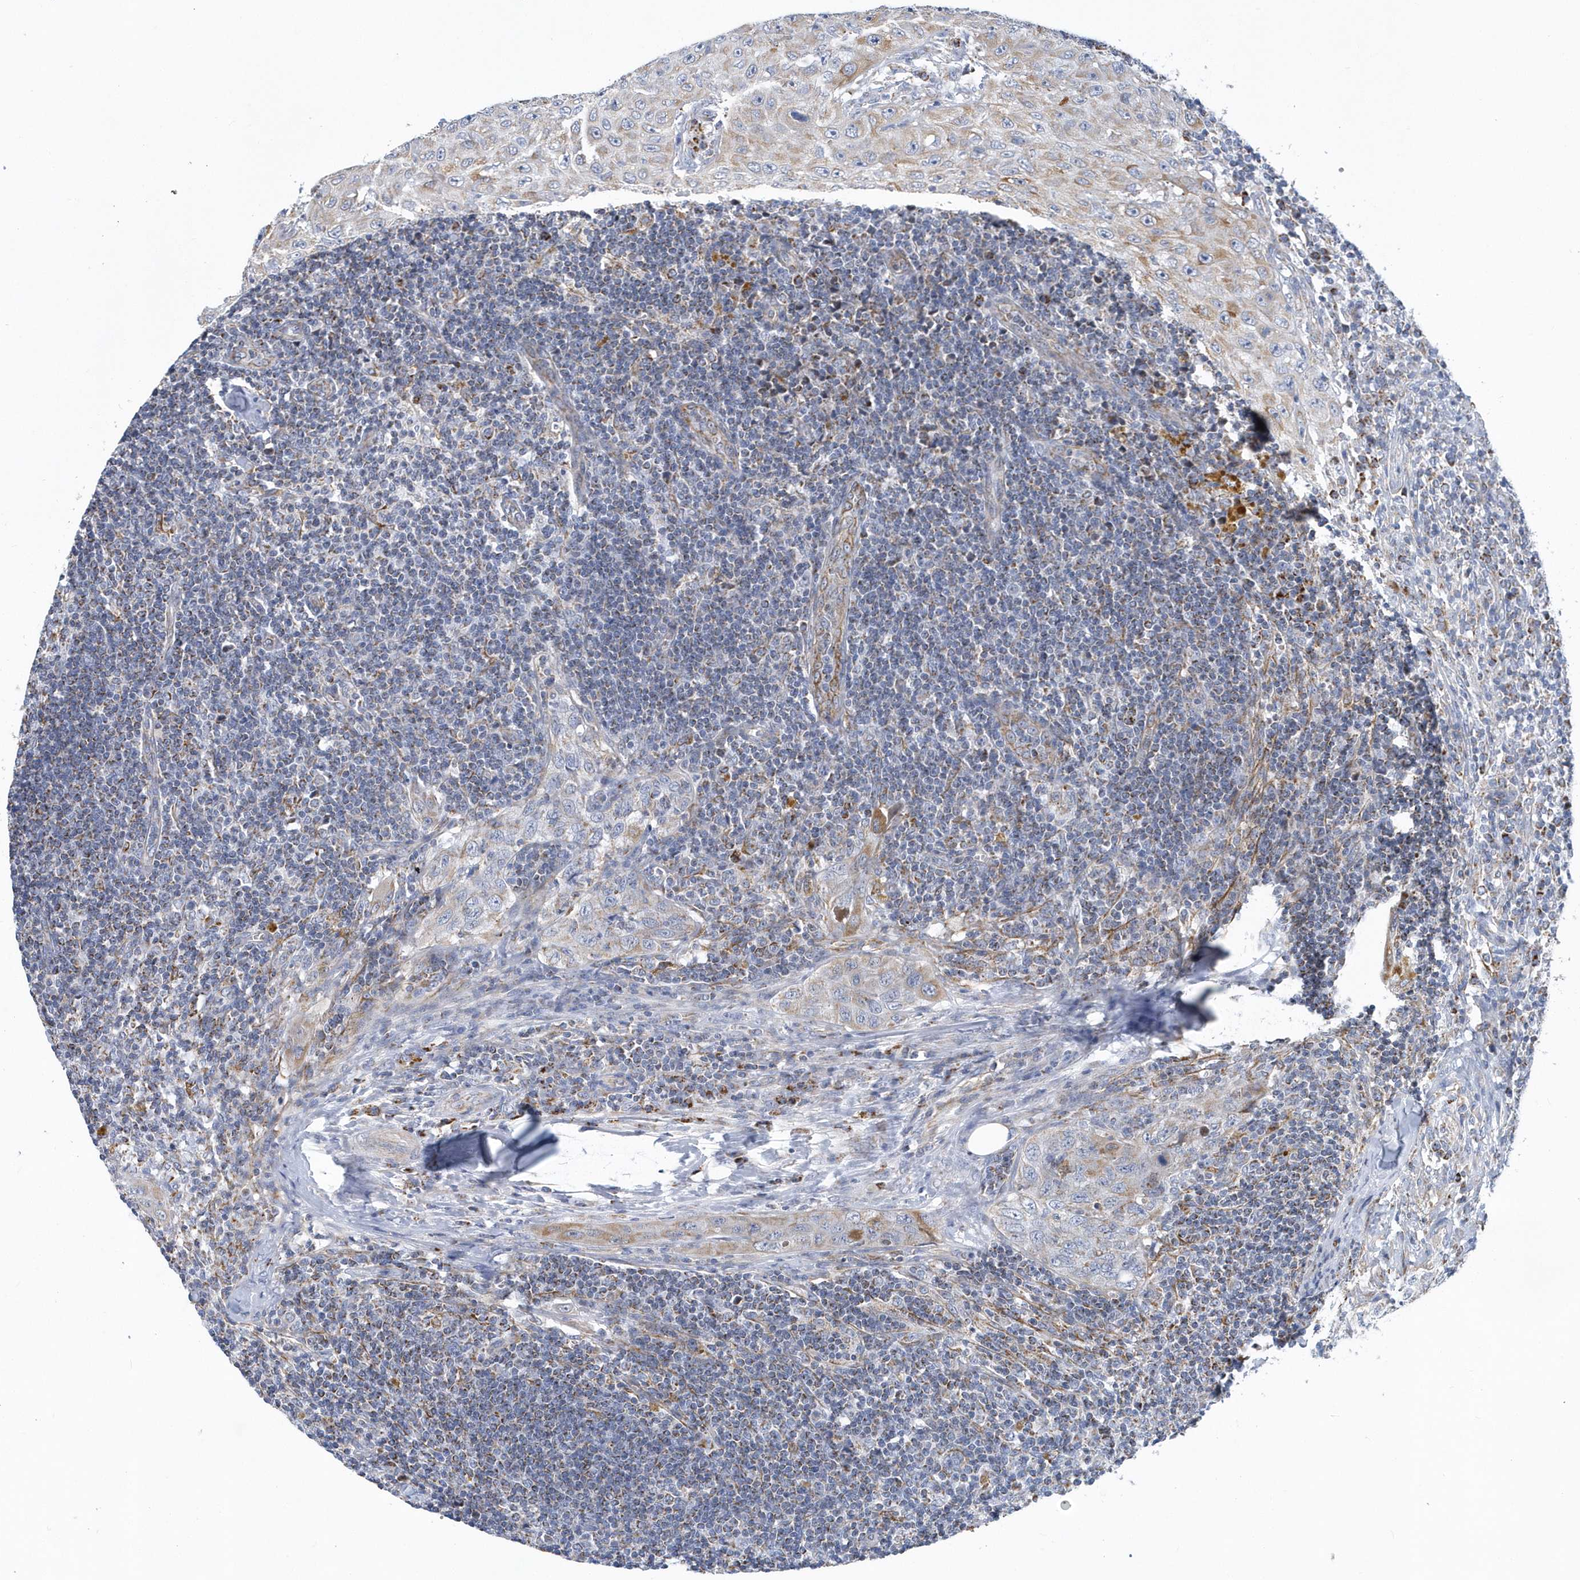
{"staining": {"intensity": "moderate", "quantity": "<25%", "location": "cytoplasmic/membranous"}, "tissue": "lymph node", "cell_type": "Germinal center cells", "image_type": "normal", "snomed": [{"axis": "morphology", "description": "Normal tissue, NOS"}, {"axis": "morphology", "description": "Squamous cell carcinoma, metastatic, NOS"}, {"axis": "topography", "description": "Lymph node"}], "caption": "This micrograph displays immunohistochemistry staining of unremarkable lymph node, with low moderate cytoplasmic/membranous expression in approximately <25% of germinal center cells.", "gene": "VWA5B2", "patient": {"sex": "male", "age": 73}}